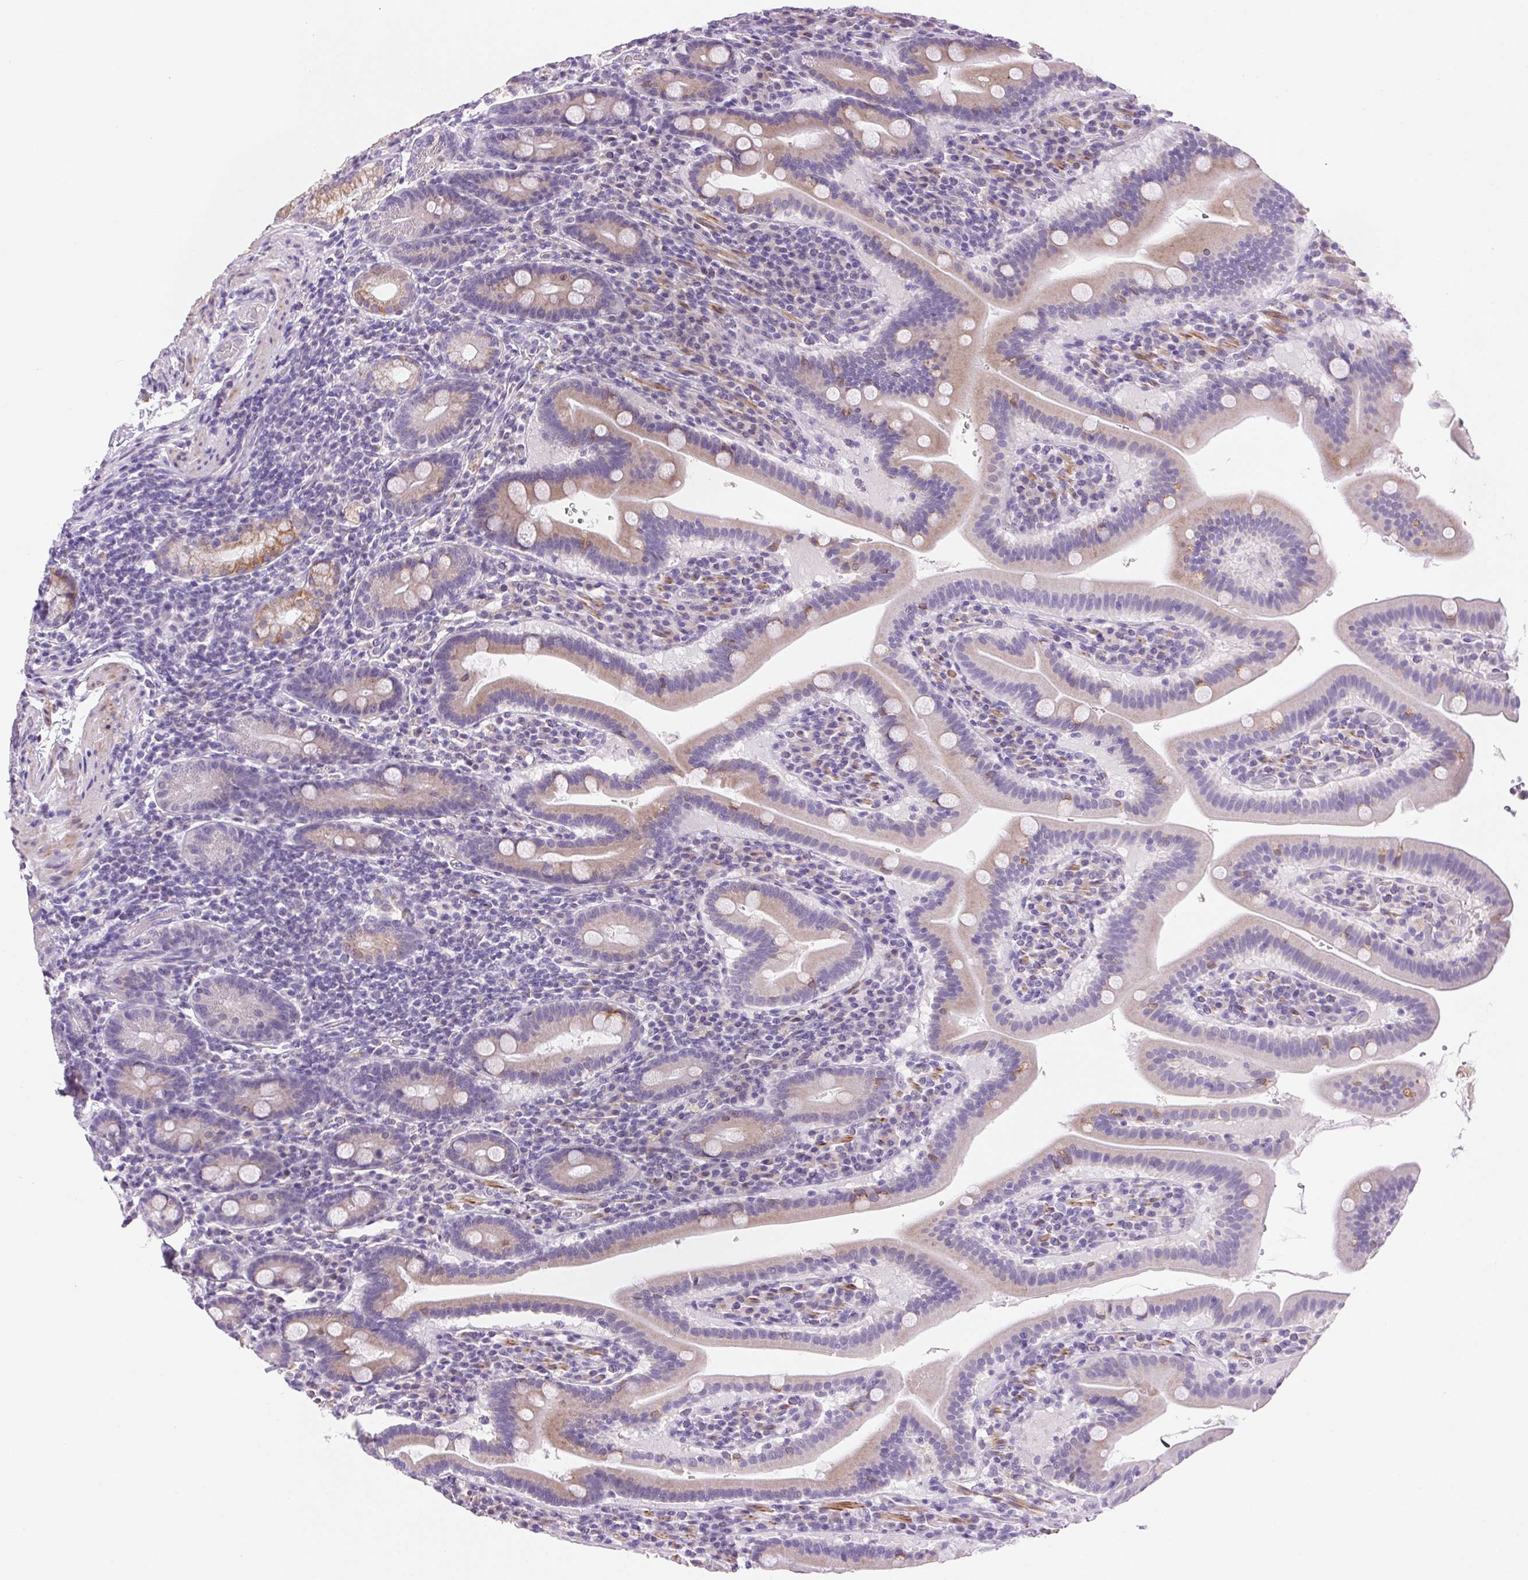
{"staining": {"intensity": "weak", "quantity": "25%-75%", "location": "cytoplasmic/membranous"}, "tissue": "small intestine", "cell_type": "Glandular cells", "image_type": "normal", "snomed": [{"axis": "morphology", "description": "Normal tissue, NOS"}, {"axis": "topography", "description": "Small intestine"}], "caption": "This photomicrograph demonstrates immunohistochemistry staining of benign human small intestine, with low weak cytoplasmic/membranous positivity in about 25%-75% of glandular cells.", "gene": "ARHGAP11B", "patient": {"sex": "male", "age": 26}}